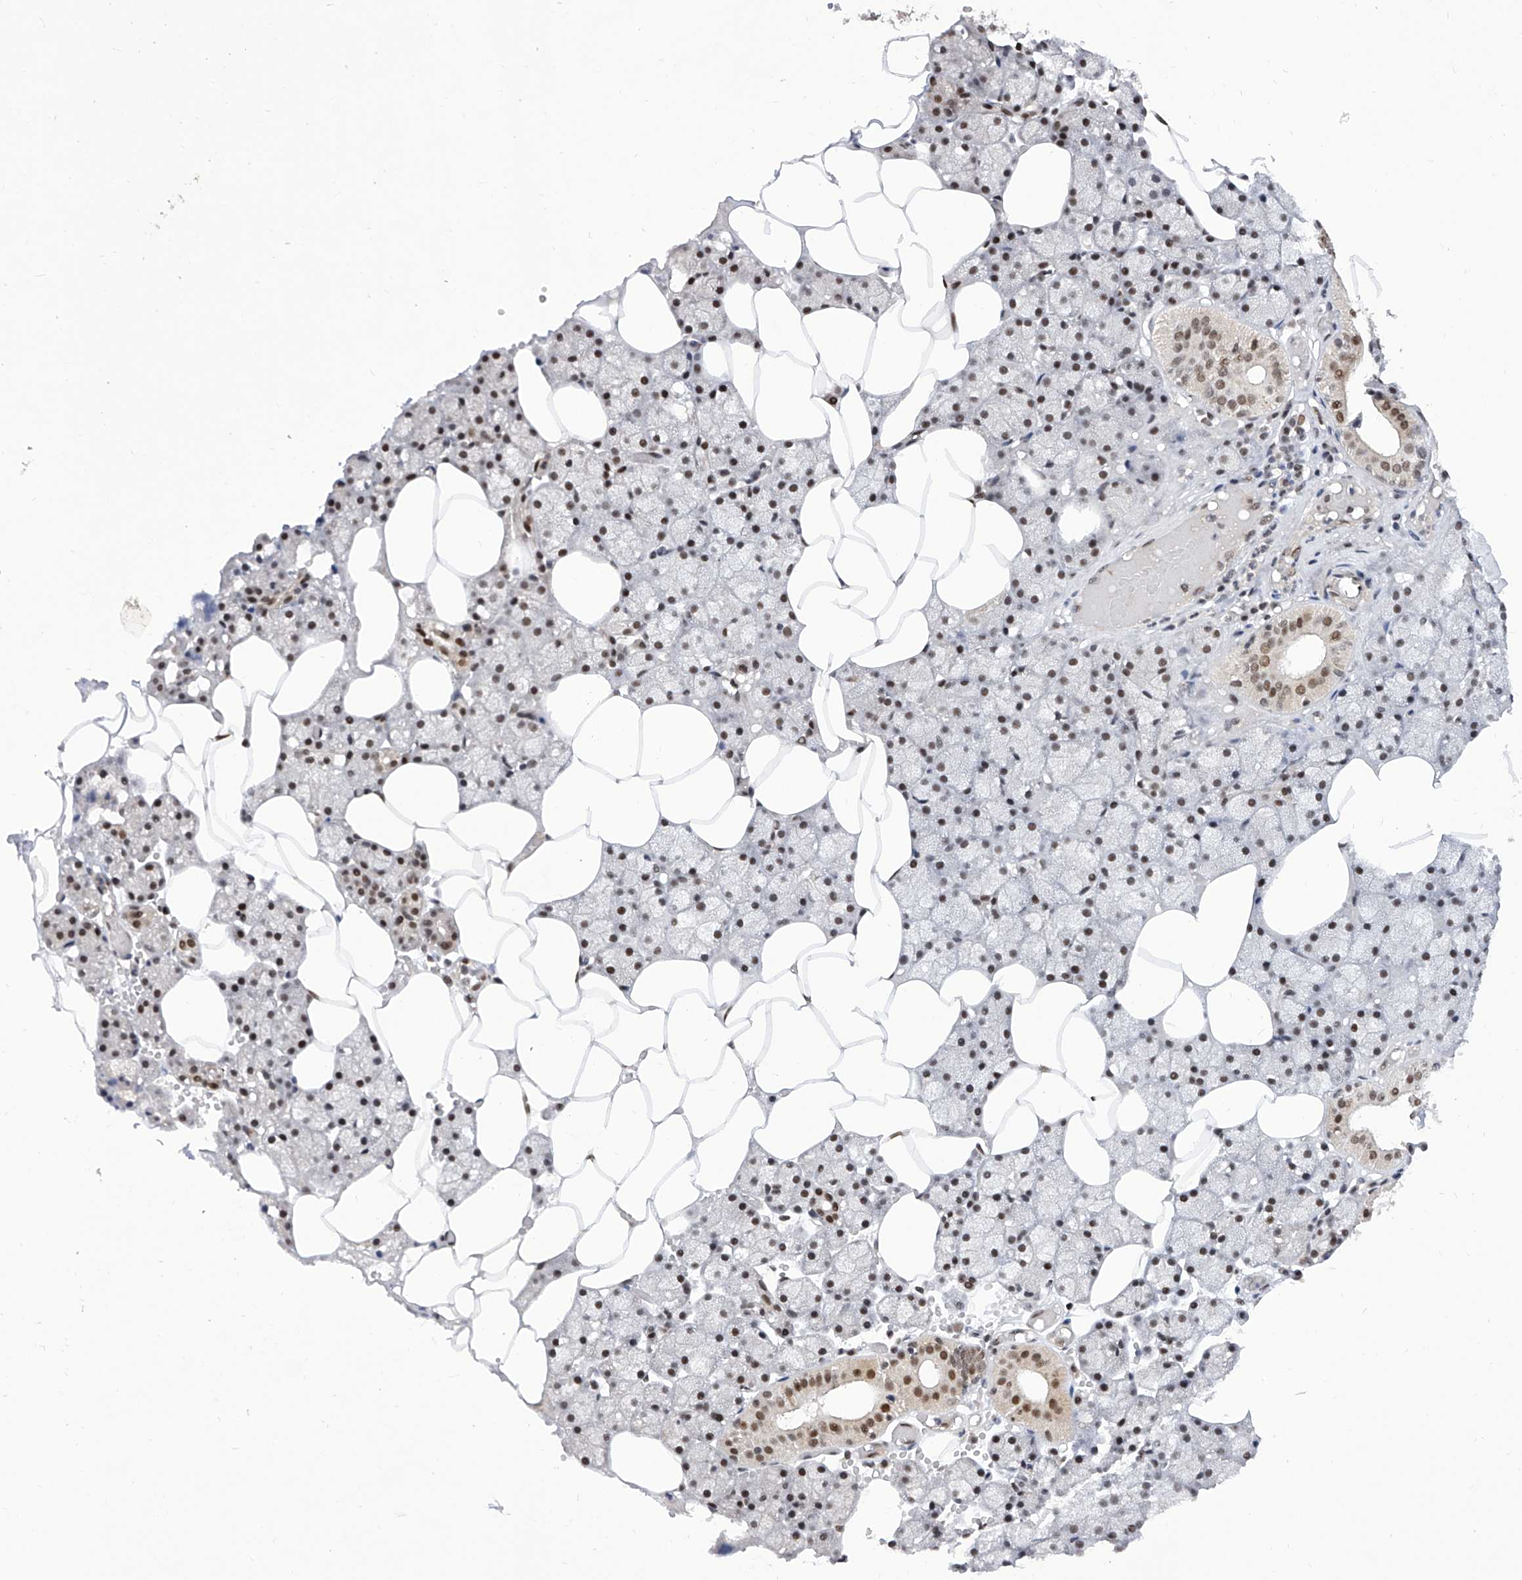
{"staining": {"intensity": "moderate", "quantity": "25%-75%", "location": "nuclear"}, "tissue": "salivary gland", "cell_type": "Glandular cells", "image_type": "normal", "snomed": [{"axis": "morphology", "description": "Normal tissue, NOS"}, {"axis": "topography", "description": "Salivary gland"}], "caption": "Salivary gland stained for a protein (brown) demonstrates moderate nuclear positive positivity in about 25%-75% of glandular cells.", "gene": "RAD54L", "patient": {"sex": "male", "age": 62}}